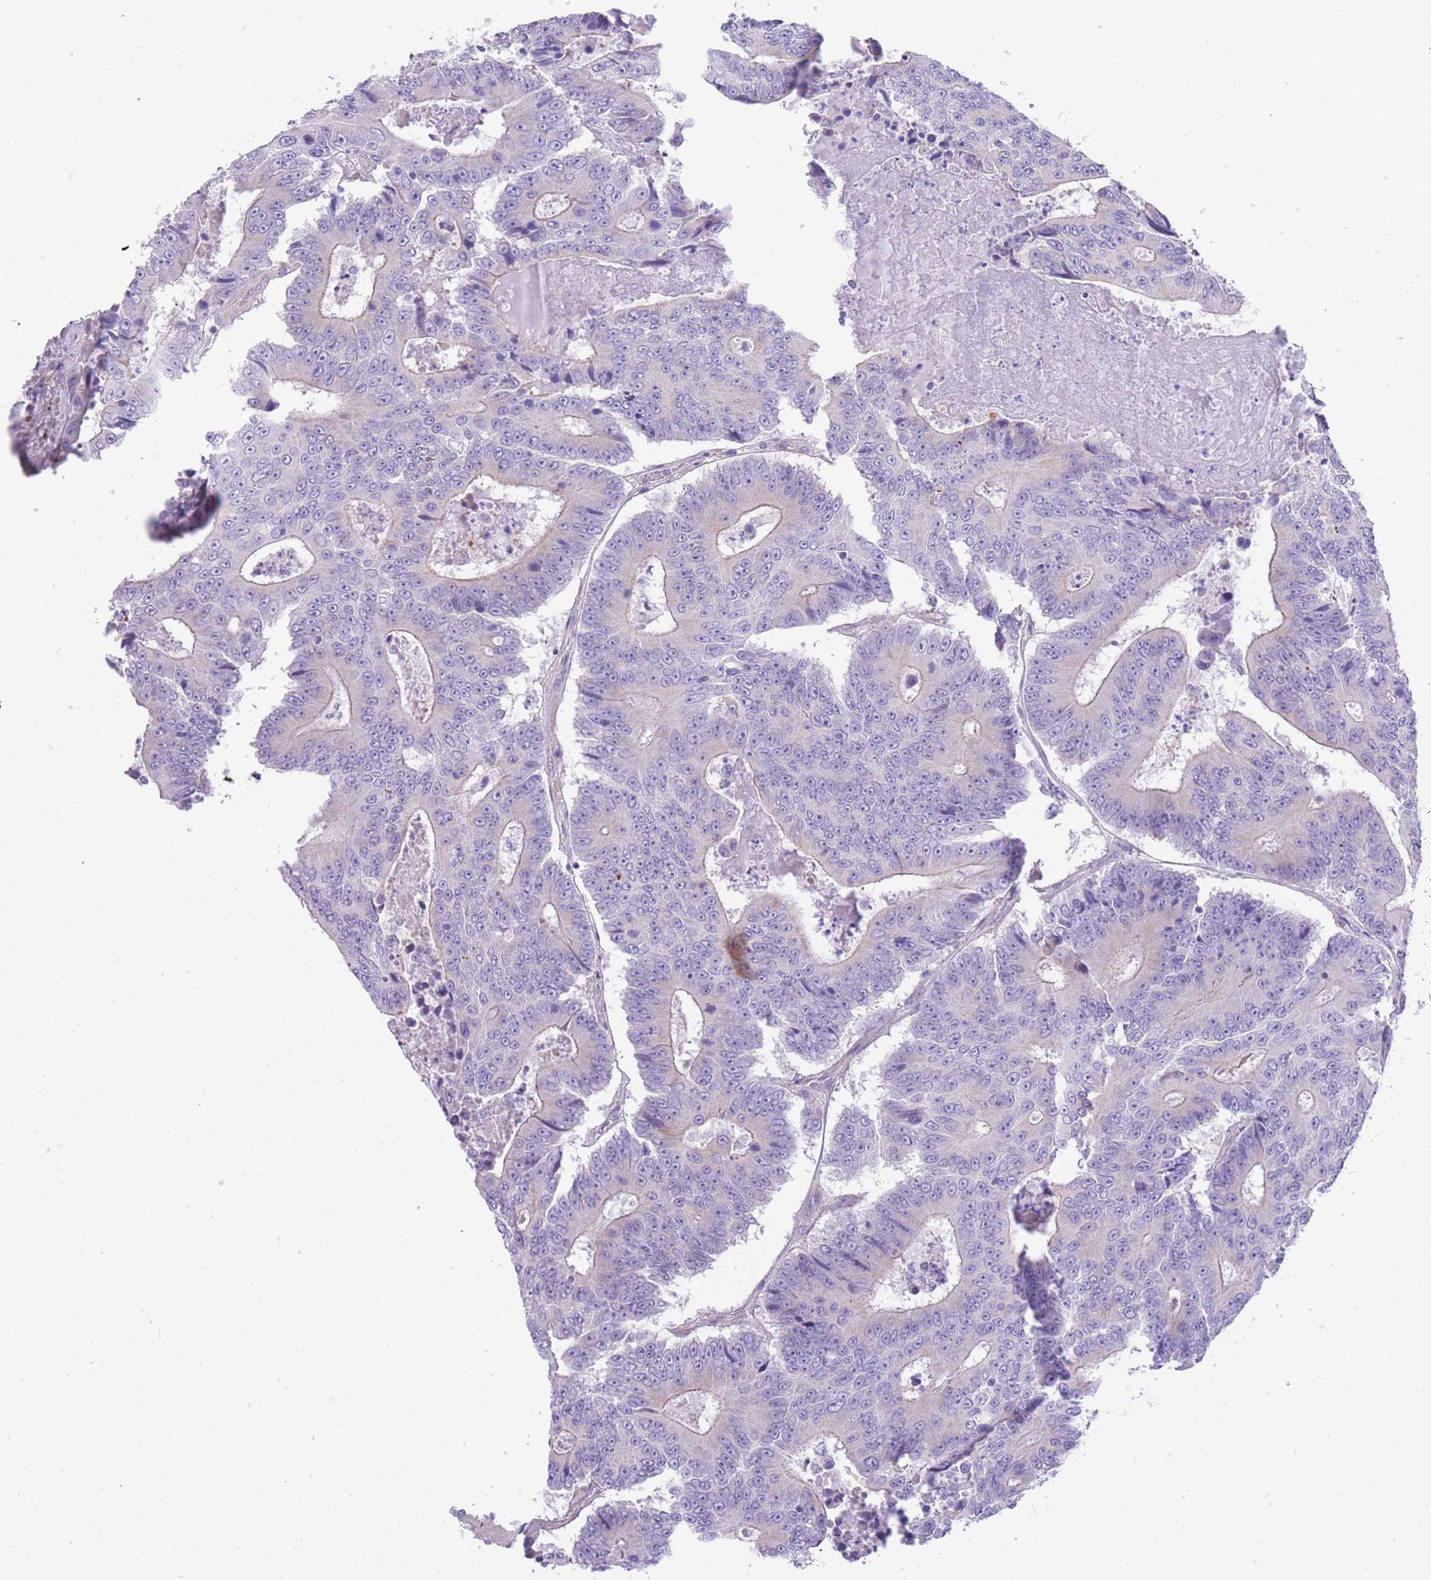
{"staining": {"intensity": "weak", "quantity": "<25%", "location": "cytoplasmic/membranous"}, "tissue": "colorectal cancer", "cell_type": "Tumor cells", "image_type": "cancer", "snomed": [{"axis": "morphology", "description": "Adenocarcinoma, NOS"}, {"axis": "topography", "description": "Colon"}], "caption": "Colorectal adenocarcinoma stained for a protein using immunohistochemistry reveals no positivity tumor cells.", "gene": "RHOU", "patient": {"sex": "male", "age": 83}}